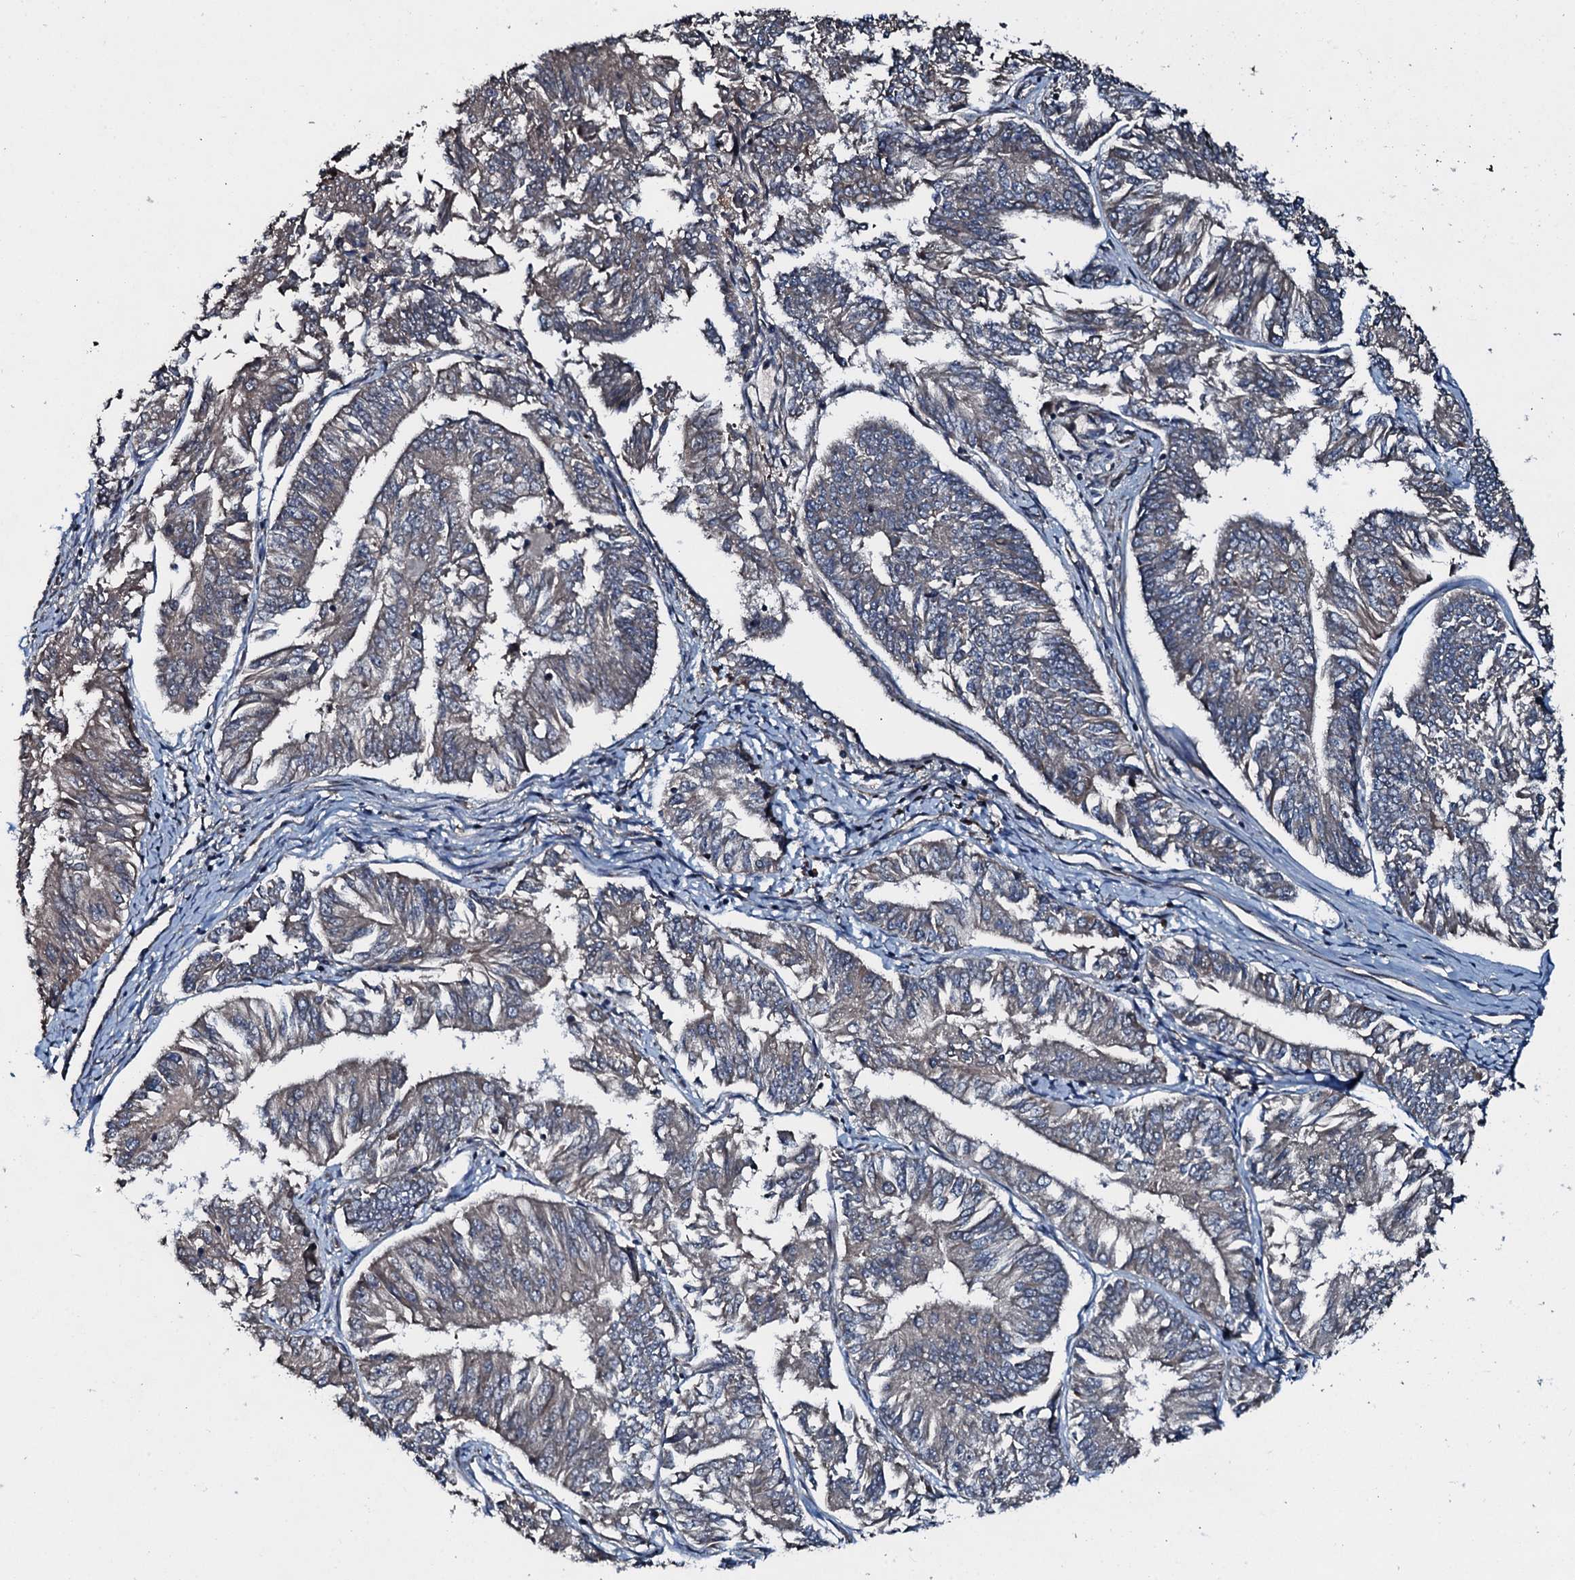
{"staining": {"intensity": "weak", "quantity": "25%-75%", "location": "cytoplasmic/membranous"}, "tissue": "endometrial cancer", "cell_type": "Tumor cells", "image_type": "cancer", "snomed": [{"axis": "morphology", "description": "Adenocarcinoma, NOS"}, {"axis": "topography", "description": "Endometrium"}], "caption": "DAB immunohistochemical staining of endometrial cancer exhibits weak cytoplasmic/membranous protein positivity in approximately 25%-75% of tumor cells. (DAB IHC, brown staining for protein, blue staining for nuclei).", "gene": "AARS1", "patient": {"sex": "female", "age": 58}}